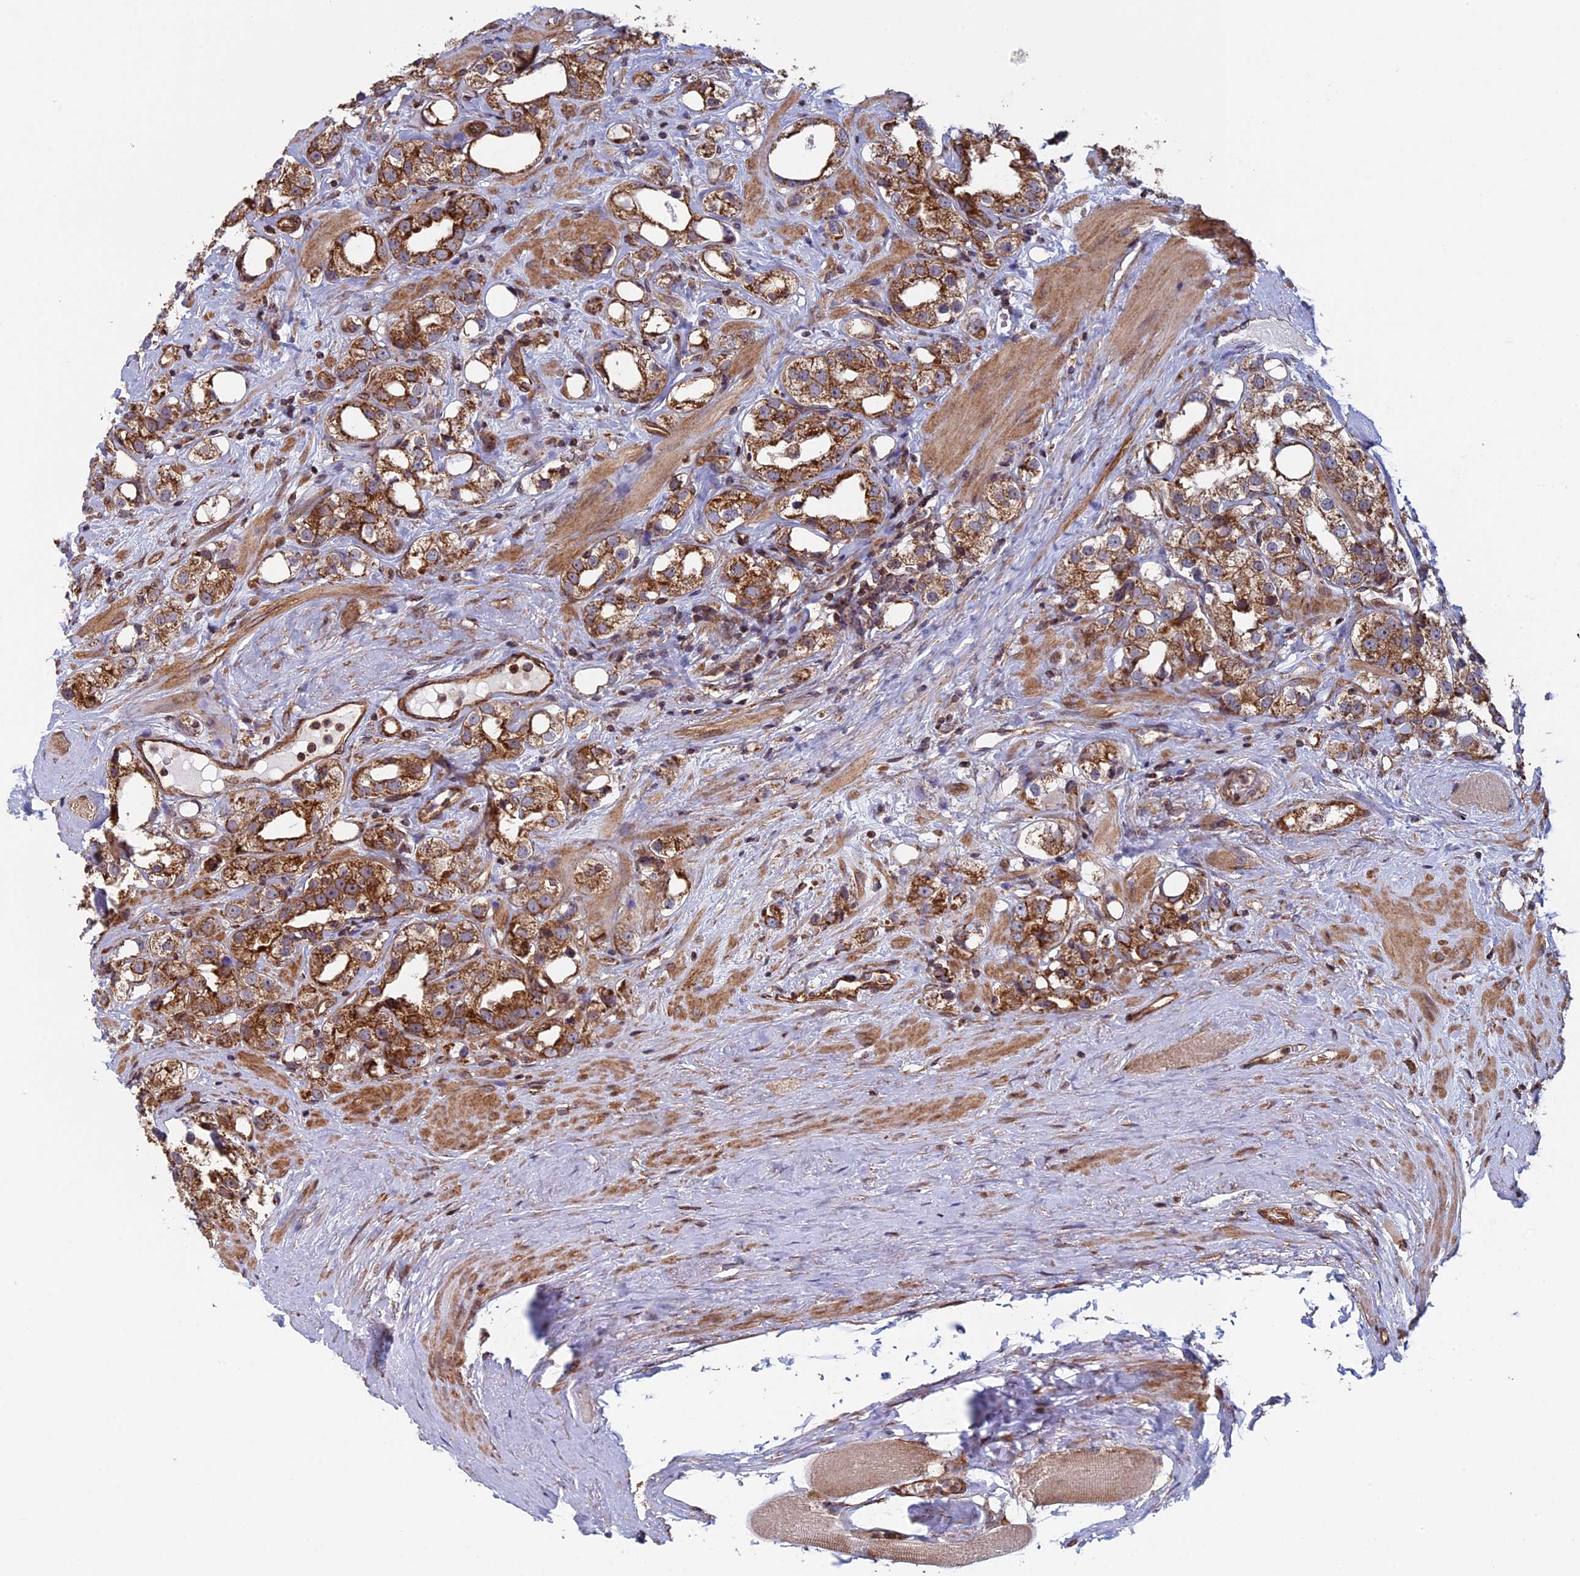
{"staining": {"intensity": "strong", "quantity": ">75%", "location": "cytoplasmic/membranous"}, "tissue": "prostate cancer", "cell_type": "Tumor cells", "image_type": "cancer", "snomed": [{"axis": "morphology", "description": "Adenocarcinoma, NOS"}, {"axis": "topography", "description": "Prostate"}], "caption": "The image demonstrates staining of adenocarcinoma (prostate), revealing strong cytoplasmic/membranous protein expression (brown color) within tumor cells. The staining is performed using DAB (3,3'-diaminobenzidine) brown chromogen to label protein expression. The nuclei are counter-stained blue using hematoxylin.", "gene": "CCDC8", "patient": {"sex": "male", "age": 79}}